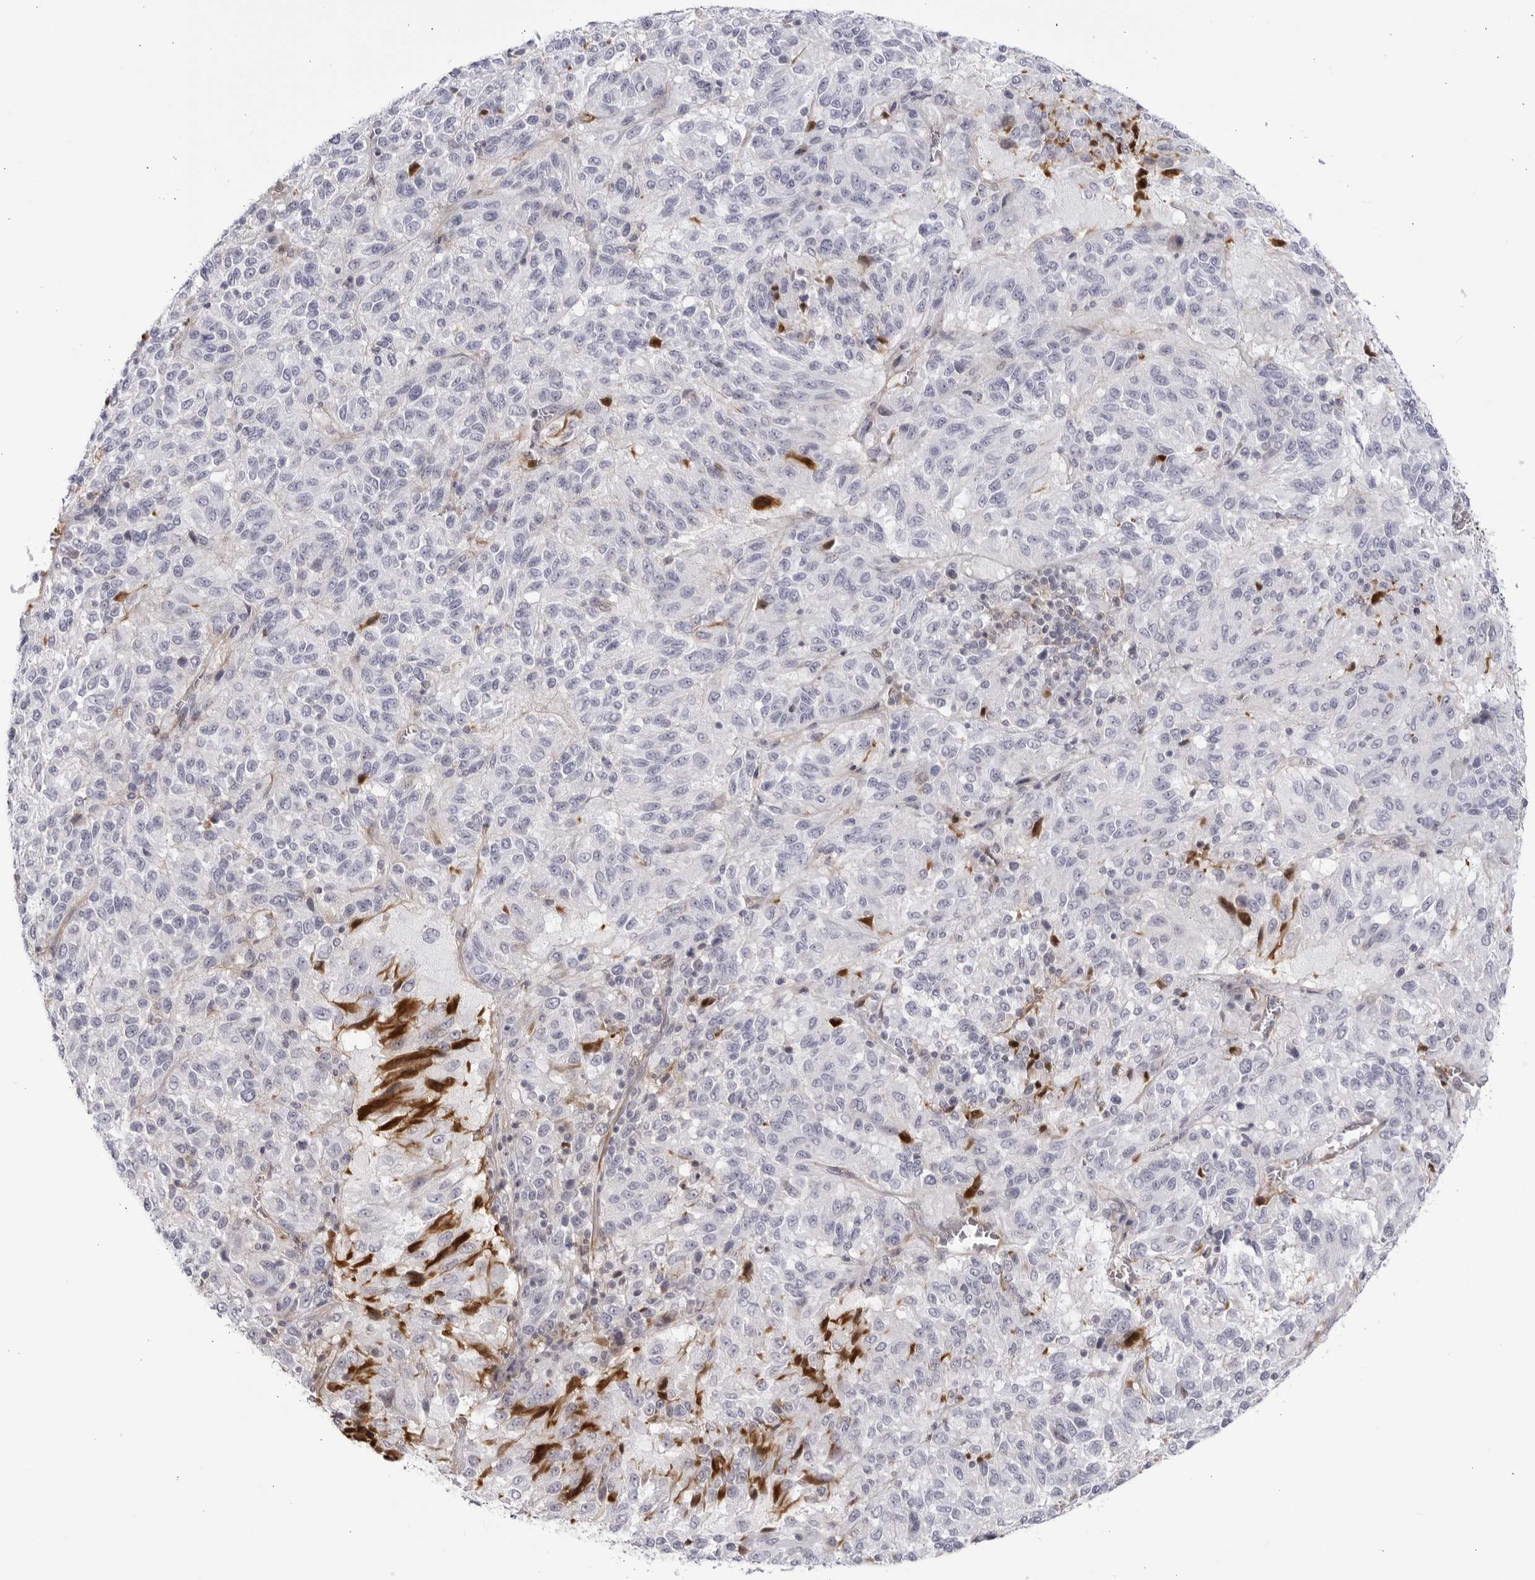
{"staining": {"intensity": "negative", "quantity": "none", "location": "none"}, "tissue": "melanoma", "cell_type": "Tumor cells", "image_type": "cancer", "snomed": [{"axis": "morphology", "description": "Malignant melanoma, Metastatic site"}, {"axis": "topography", "description": "Lung"}], "caption": "Melanoma was stained to show a protein in brown. There is no significant expression in tumor cells. (DAB IHC, high magnification).", "gene": "CNBD1", "patient": {"sex": "male", "age": 64}}